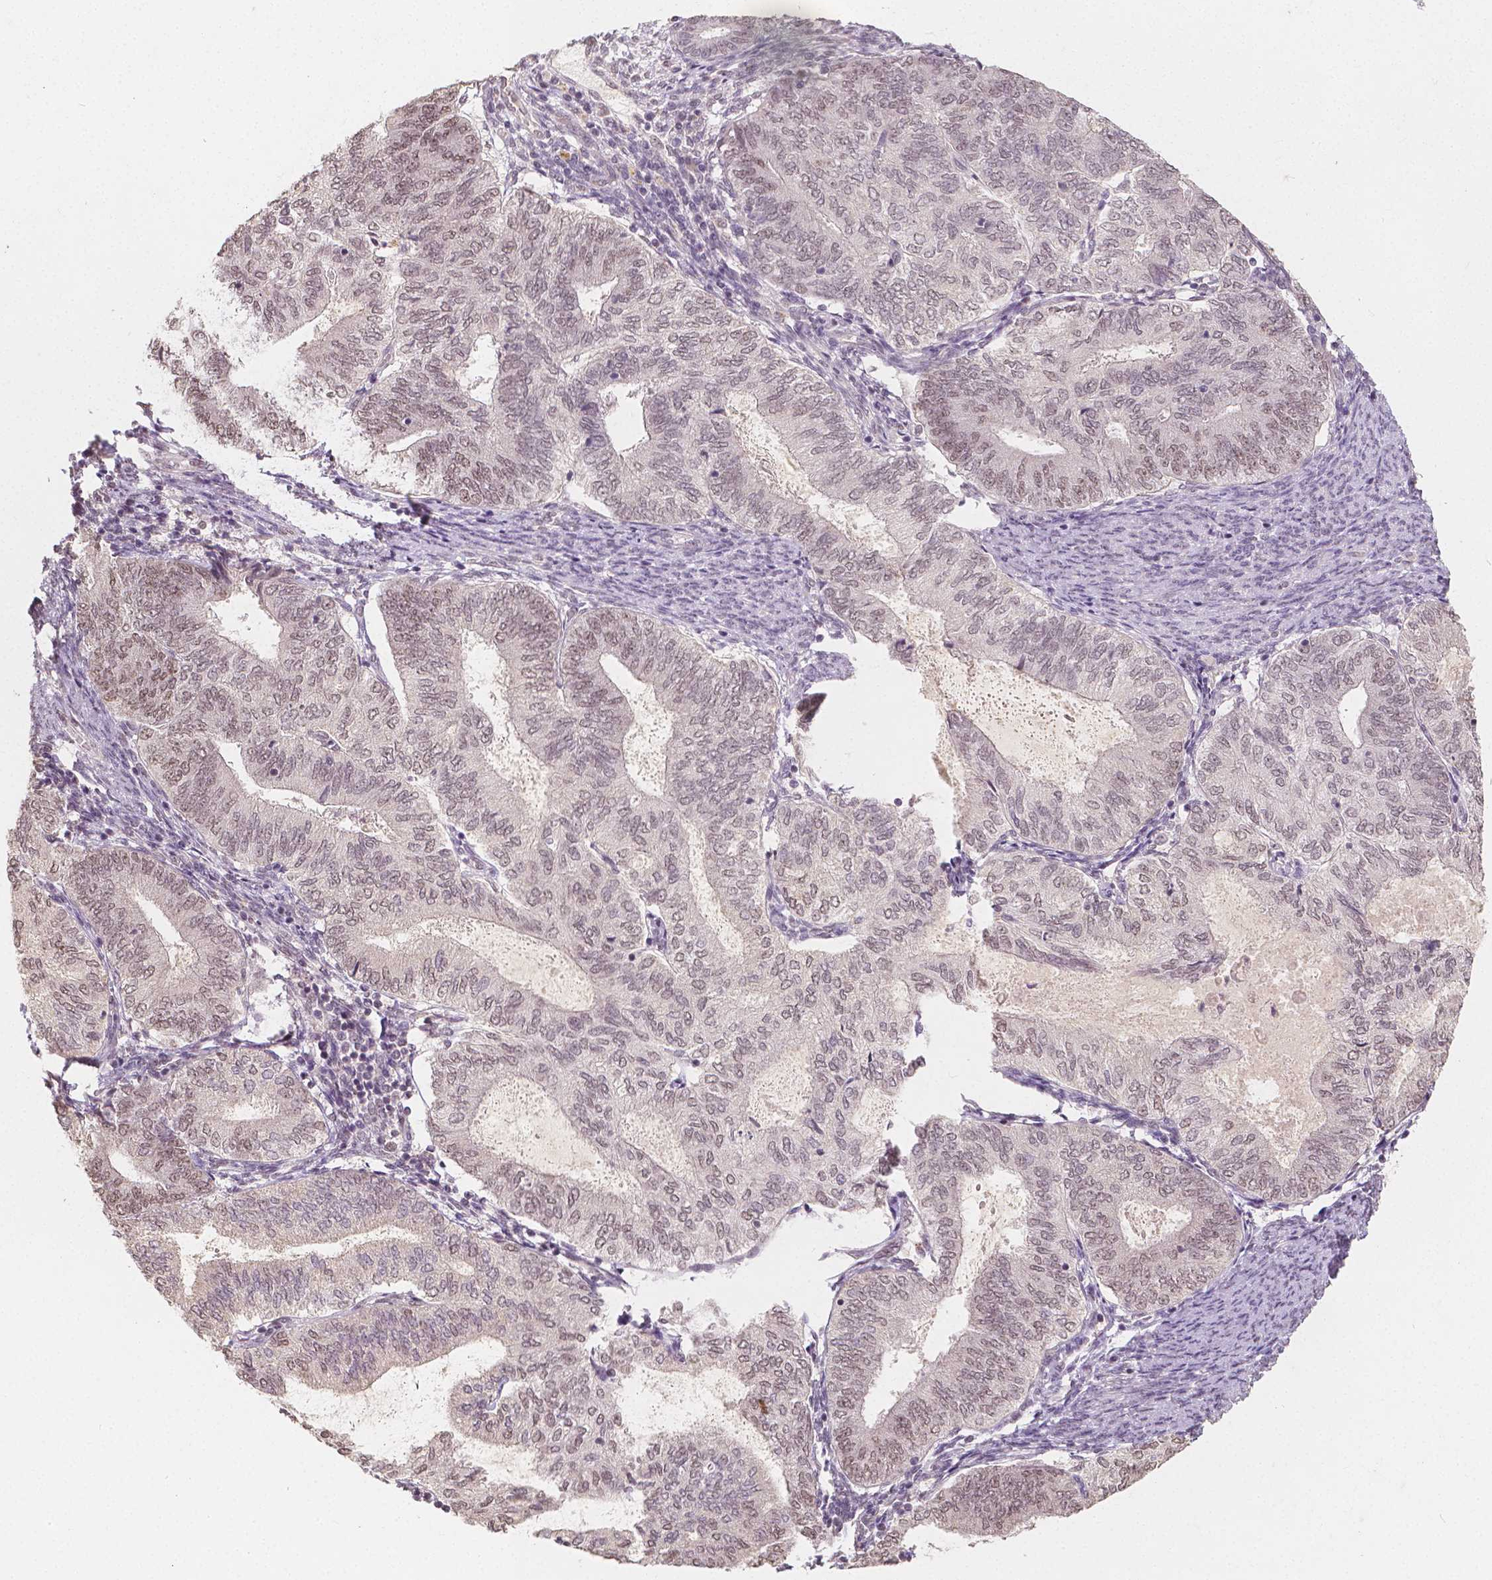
{"staining": {"intensity": "weak", "quantity": "25%-75%", "location": "nuclear"}, "tissue": "endometrial cancer", "cell_type": "Tumor cells", "image_type": "cancer", "snomed": [{"axis": "morphology", "description": "Adenocarcinoma, NOS"}, {"axis": "topography", "description": "Endometrium"}], "caption": "Immunohistochemistry micrograph of human endometrial cancer (adenocarcinoma) stained for a protein (brown), which displays low levels of weak nuclear positivity in approximately 25%-75% of tumor cells.", "gene": "NOLC1", "patient": {"sex": "female", "age": 65}}